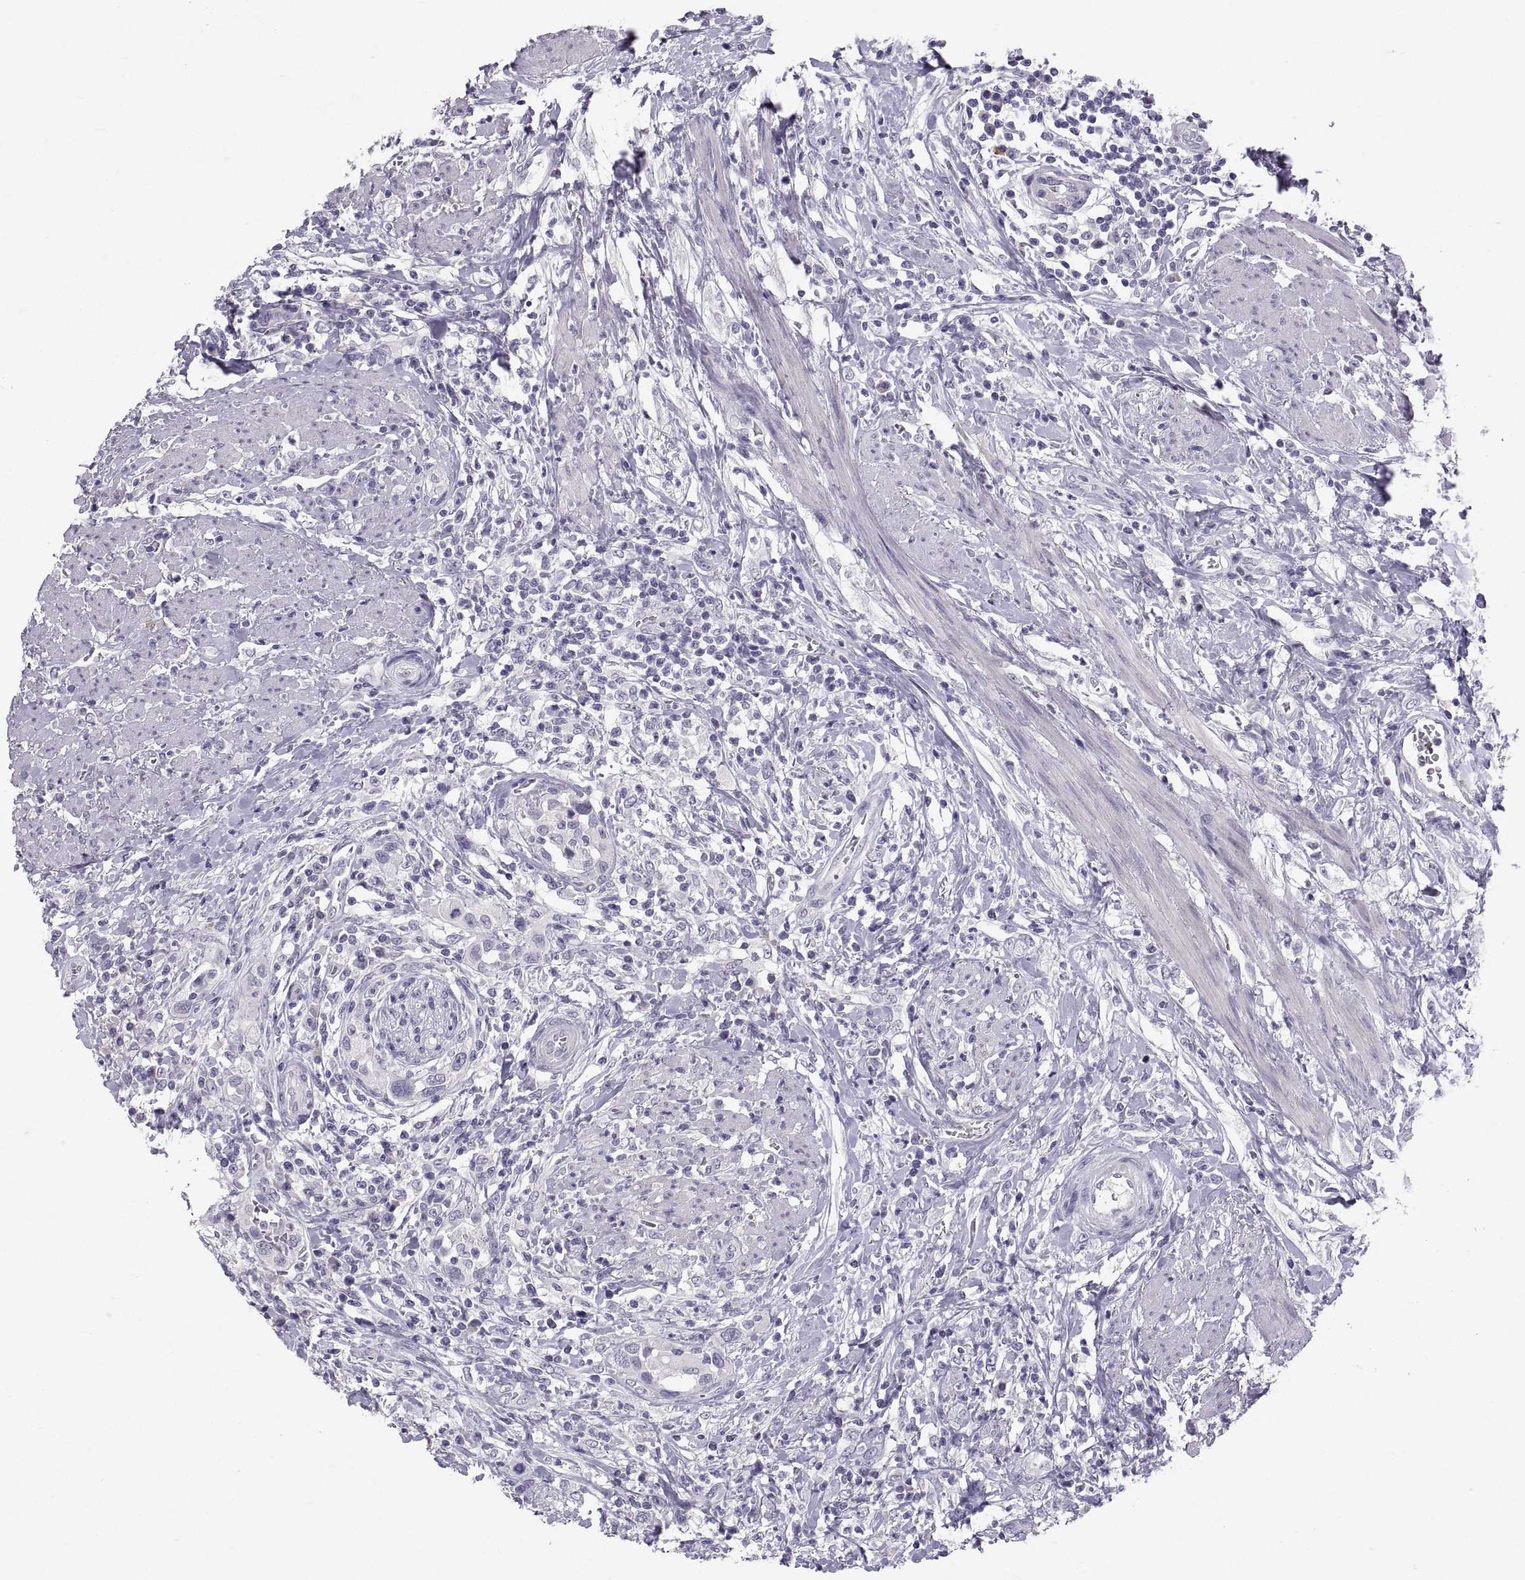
{"staining": {"intensity": "negative", "quantity": "none", "location": "none"}, "tissue": "urothelial cancer", "cell_type": "Tumor cells", "image_type": "cancer", "snomed": [{"axis": "morphology", "description": "Urothelial carcinoma, NOS"}, {"axis": "morphology", "description": "Urothelial carcinoma, High grade"}, {"axis": "topography", "description": "Urinary bladder"}], "caption": "An image of human urothelial carcinoma (high-grade) is negative for staining in tumor cells. (Stains: DAB immunohistochemistry (IHC) with hematoxylin counter stain, Microscopy: brightfield microscopy at high magnification).", "gene": "PTN", "patient": {"sex": "female", "age": 64}}